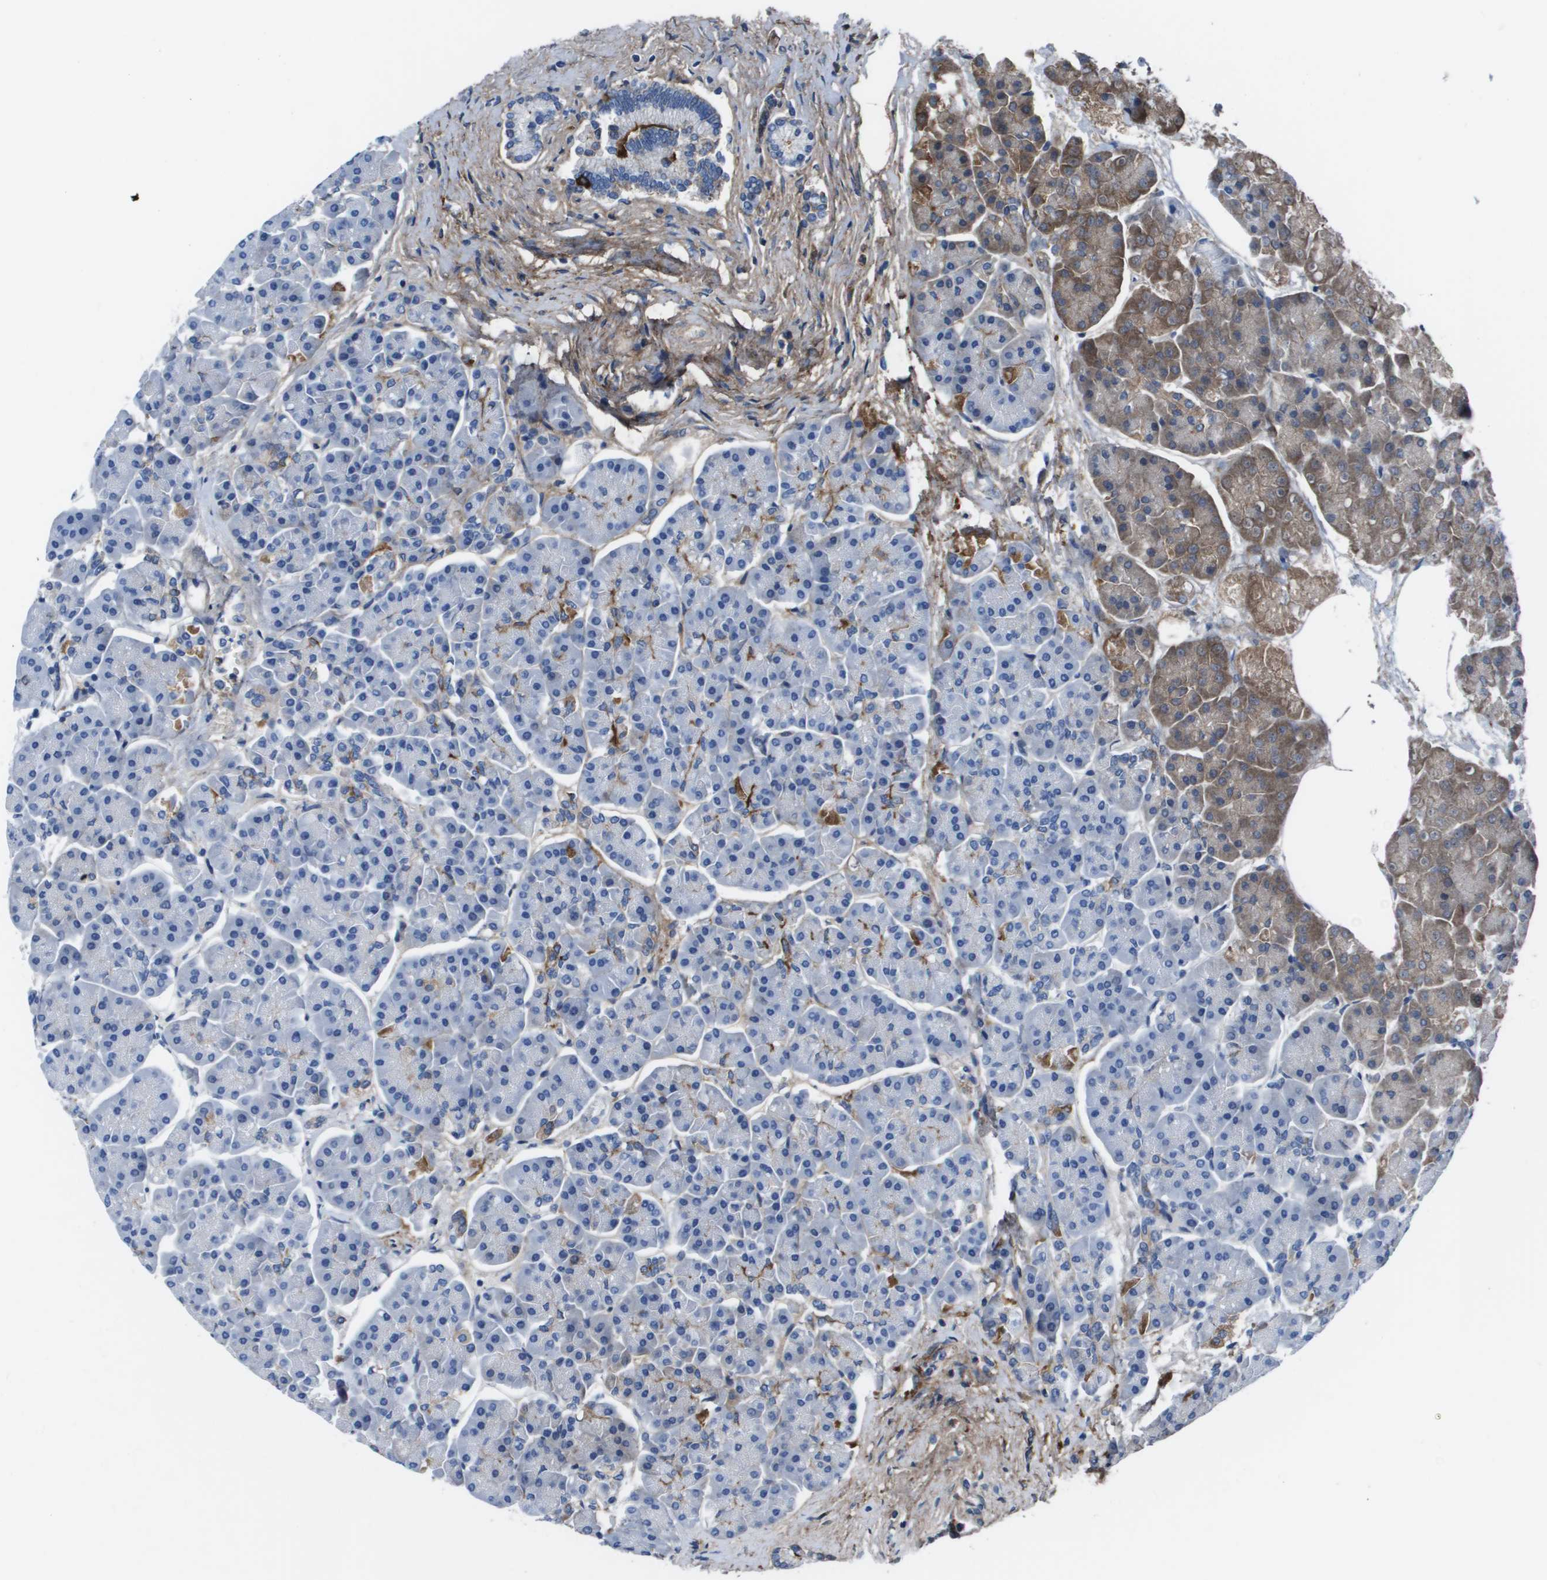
{"staining": {"intensity": "moderate", "quantity": "<25%", "location": "cytoplasmic/membranous"}, "tissue": "pancreas", "cell_type": "Exocrine glandular cells", "image_type": "normal", "snomed": [{"axis": "morphology", "description": "Normal tissue, NOS"}, {"axis": "topography", "description": "Pancreas"}], "caption": "Pancreas stained with DAB immunohistochemistry (IHC) reveals low levels of moderate cytoplasmic/membranous positivity in about <25% of exocrine glandular cells.", "gene": "VTN", "patient": {"sex": "female", "age": 70}}